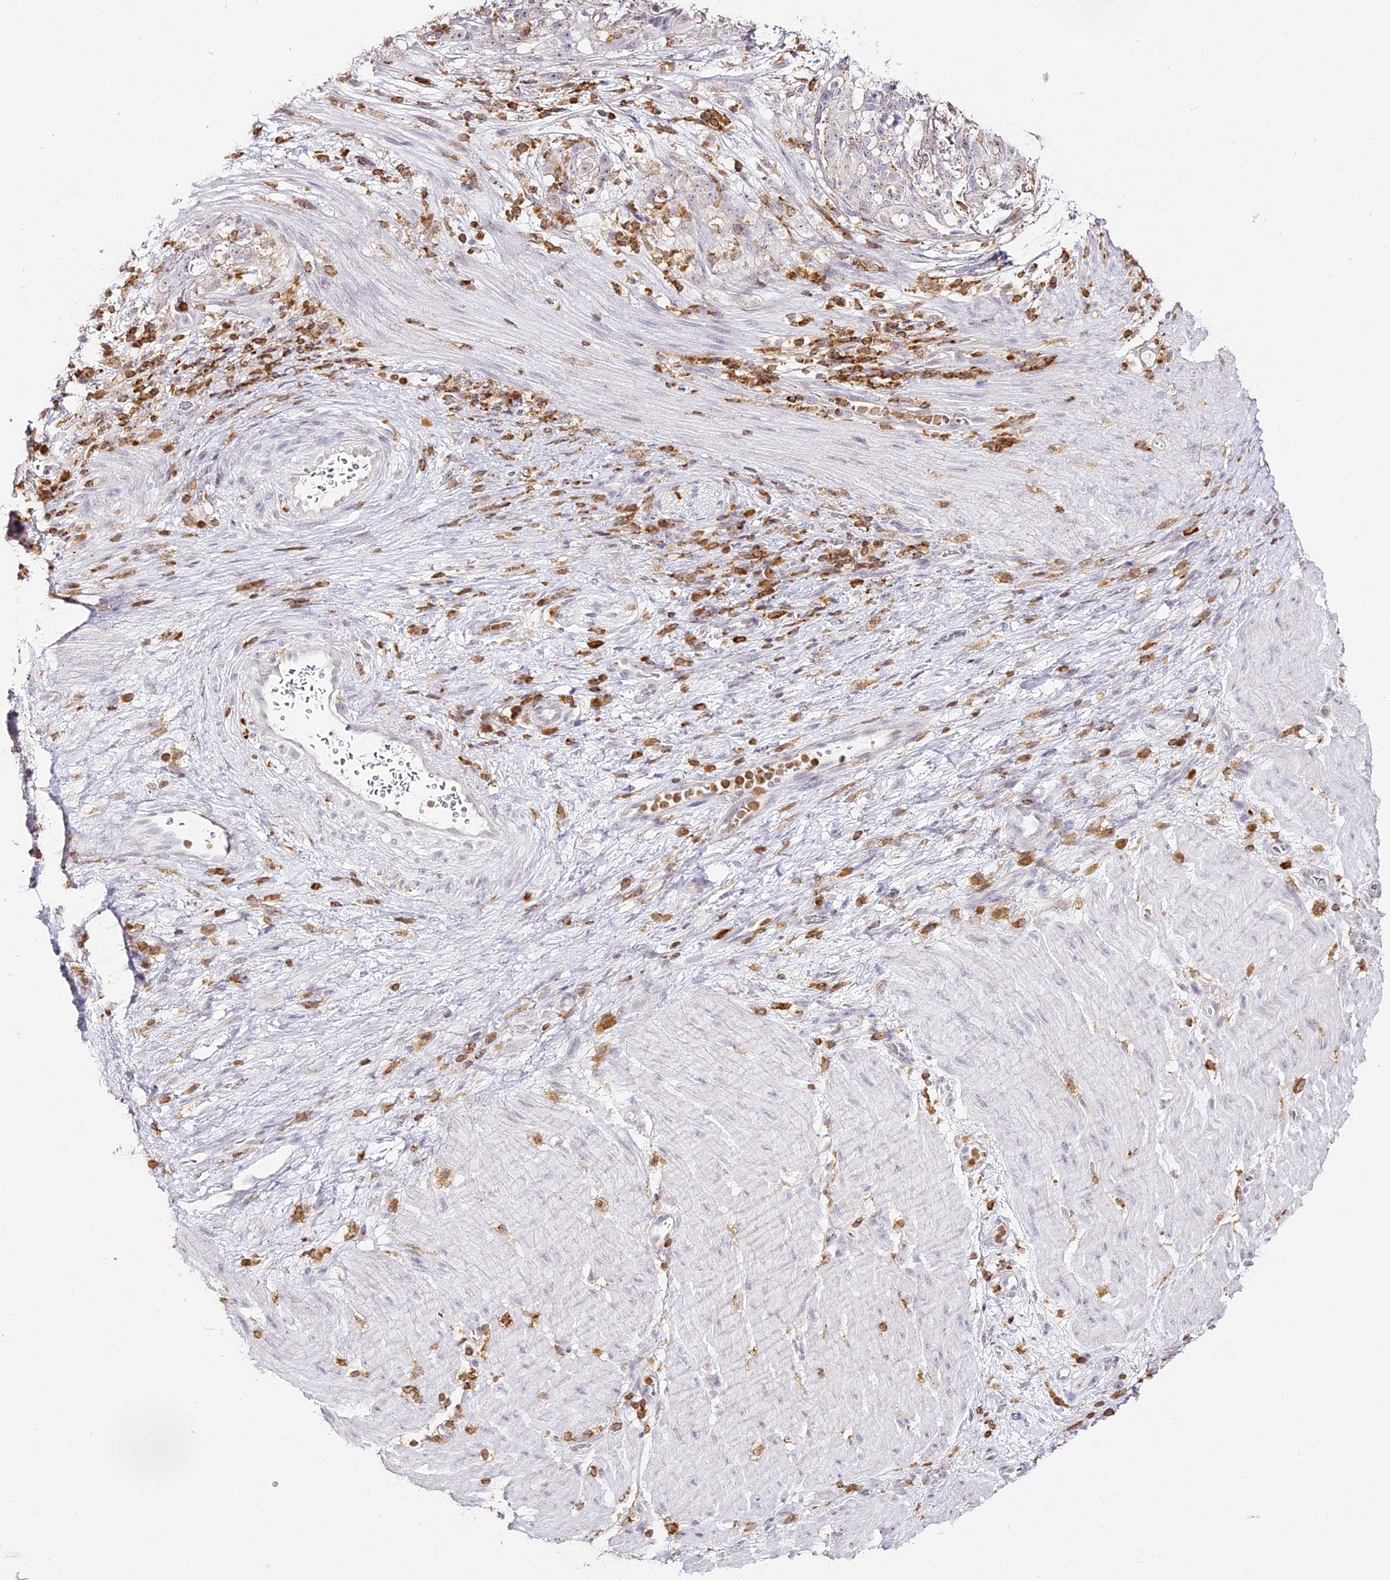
{"staining": {"intensity": "negative", "quantity": "none", "location": "none"}, "tissue": "stomach cancer", "cell_type": "Tumor cells", "image_type": "cancer", "snomed": [{"axis": "morphology", "description": "Adenocarcinoma, NOS"}, {"axis": "topography", "description": "Stomach"}], "caption": "Immunohistochemical staining of human adenocarcinoma (stomach) demonstrates no significant expression in tumor cells.", "gene": "DOCK2", "patient": {"sex": "male", "age": 48}}